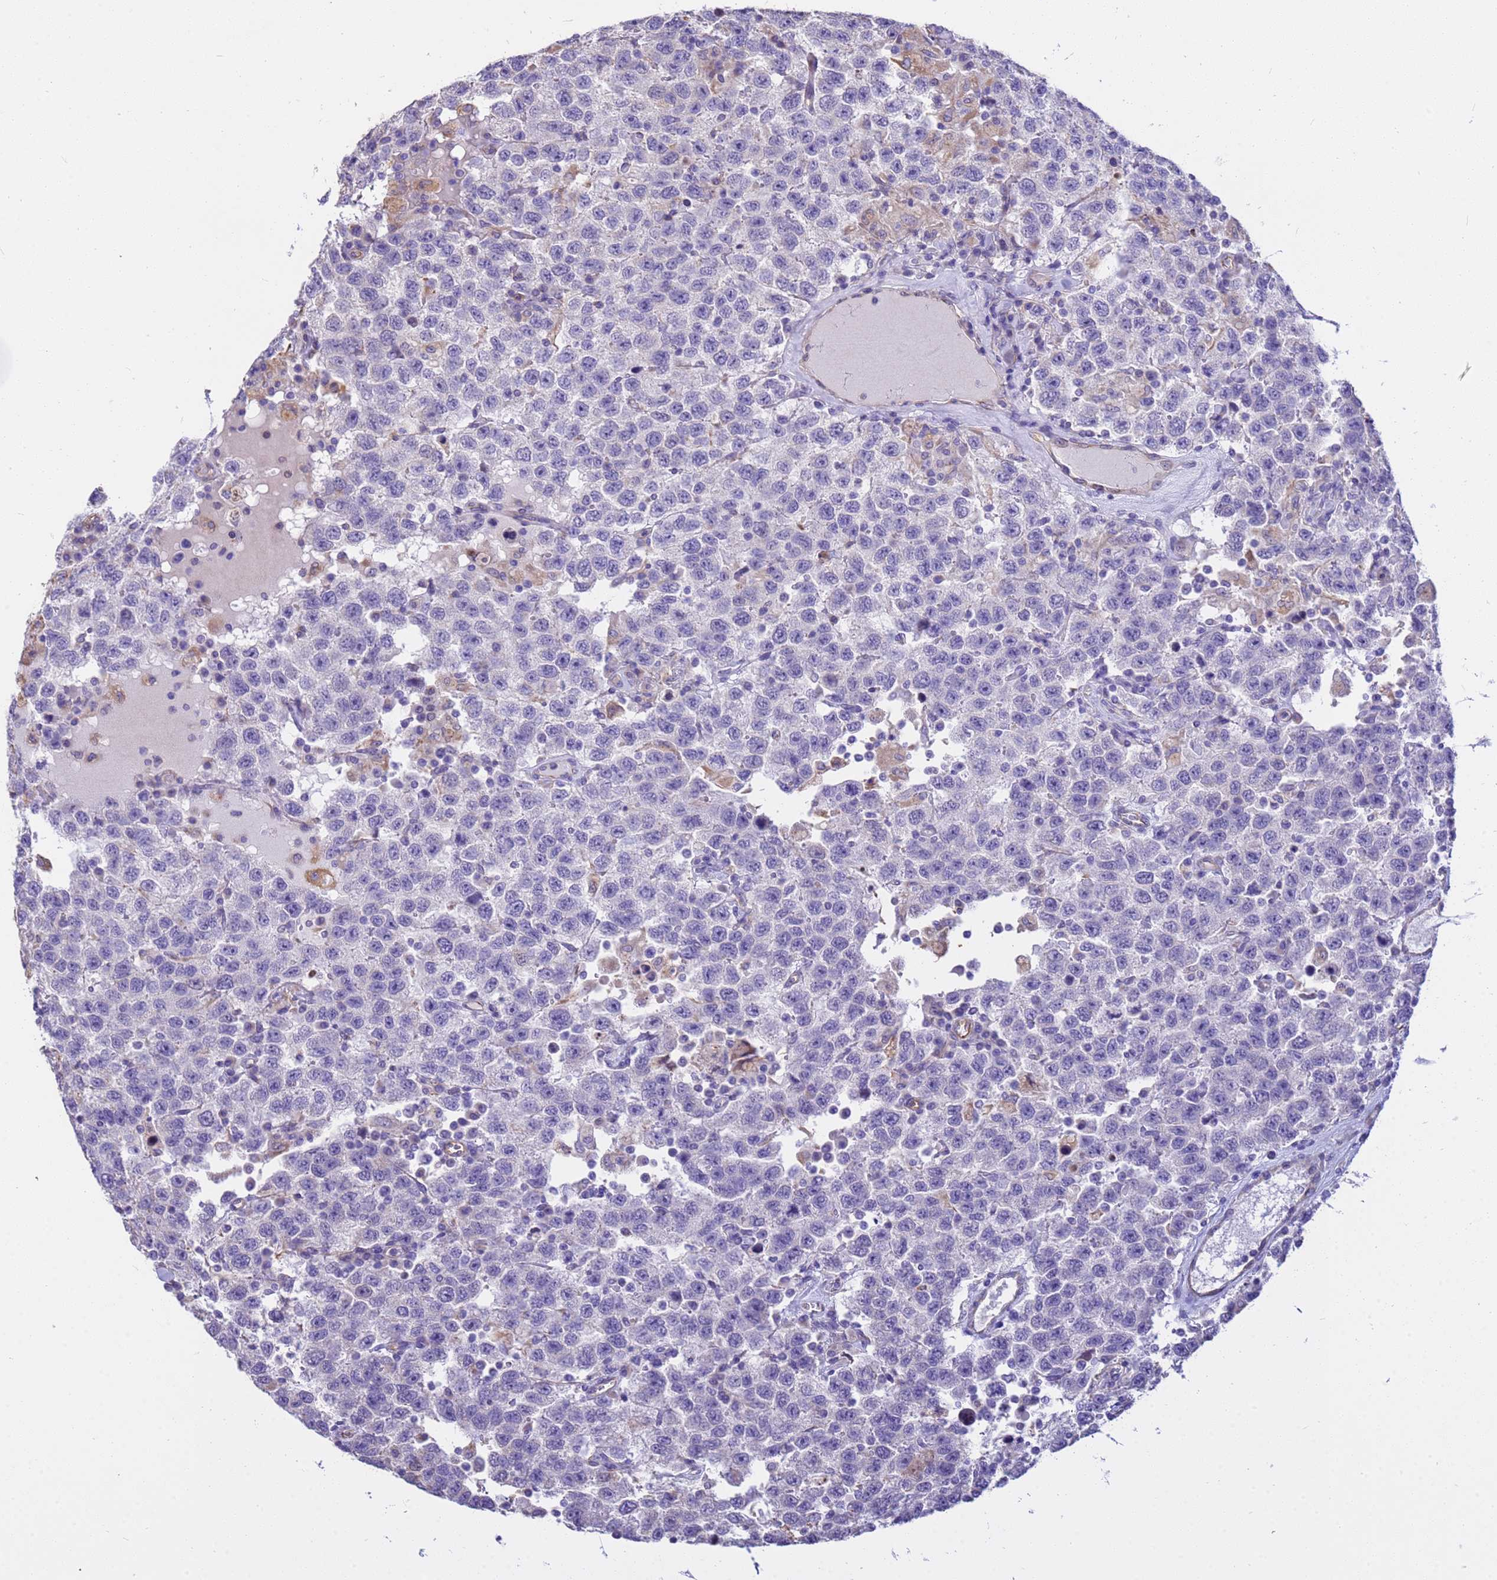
{"staining": {"intensity": "negative", "quantity": "none", "location": "none"}, "tissue": "testis cancer", "cell_type": "Tumor cells", "image_type": "cancer", "snomed": [{"axis": "morphology", "description": "Seminoma, NOS"}, {"axis": "topography", "description": "Testis"}], "caption": "High power microscopy image of an immunohistochemistry (IHC) image of testis cancer (seminoma), revealing no significant positivity in tumor cells.", "gene": "TCEAL3", "patient": {"sex": "male", "age": 41}}